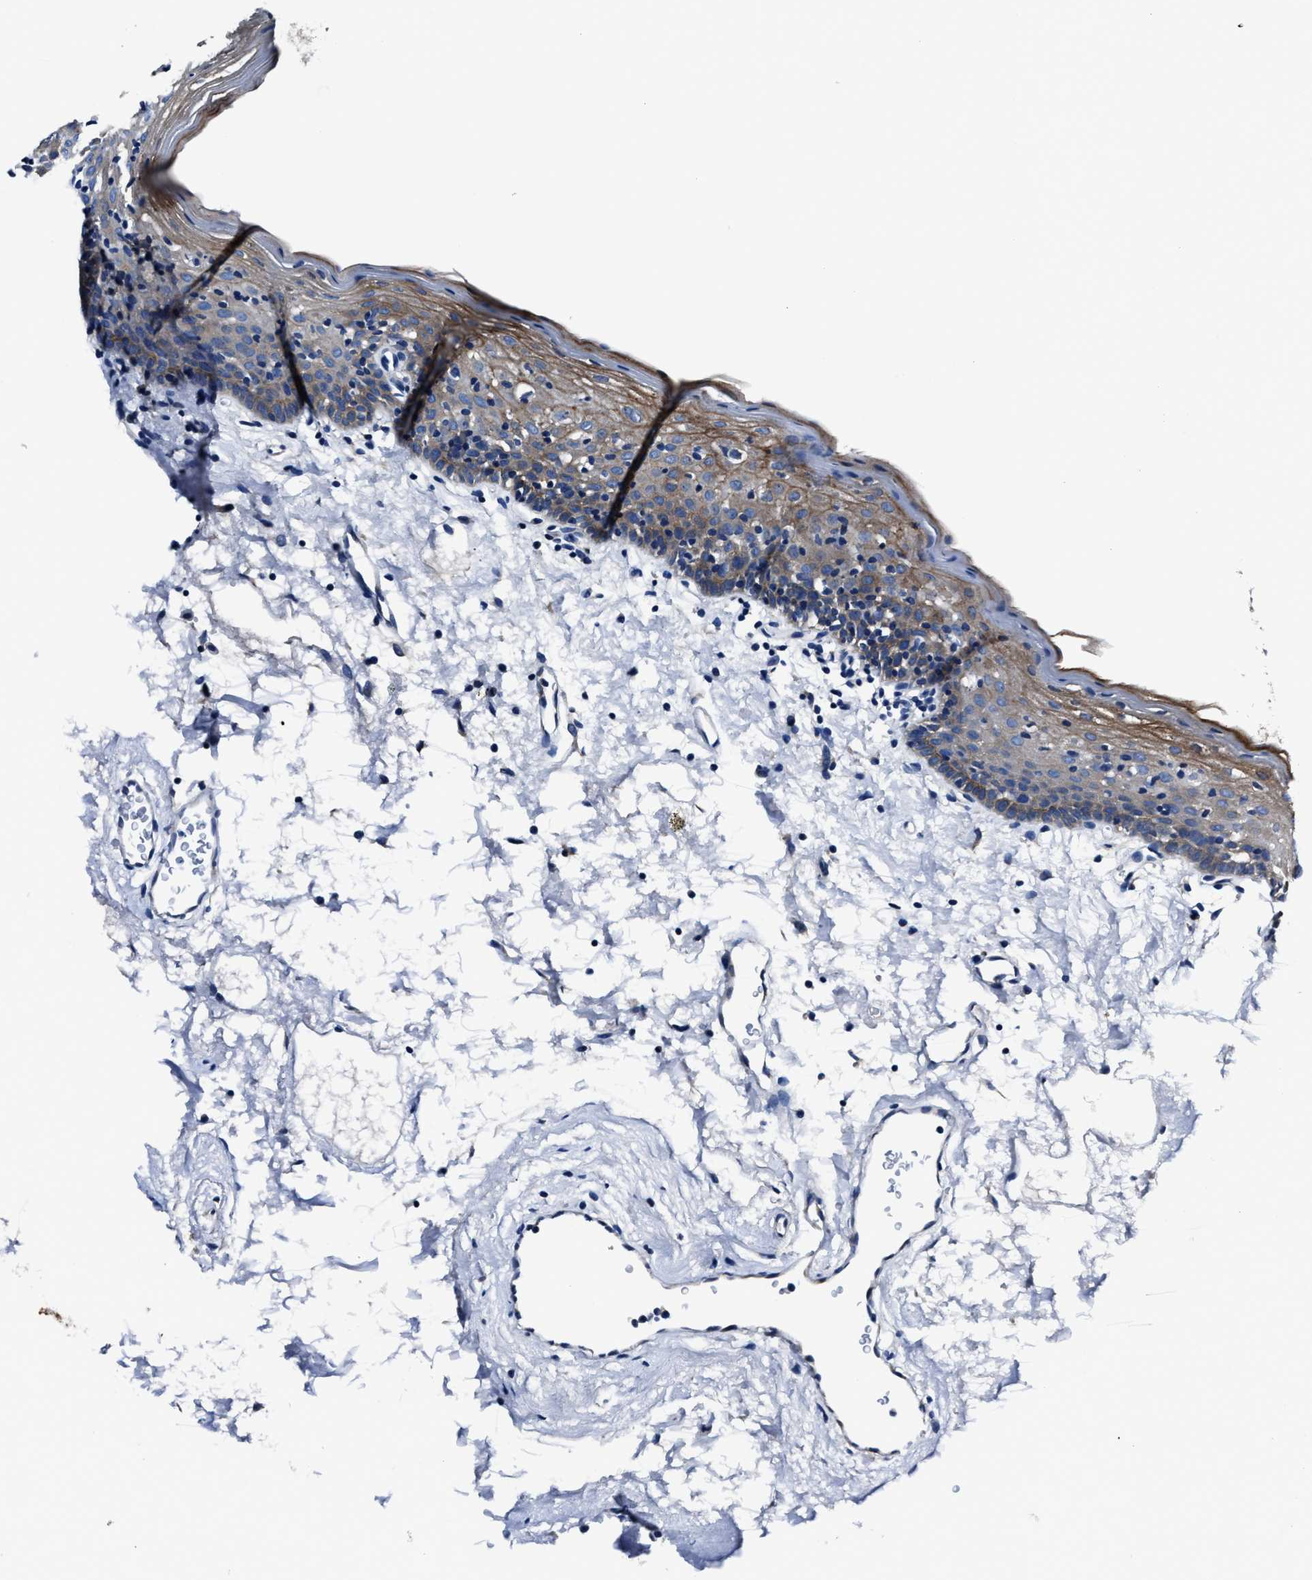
{"staining": {"intensity": "strong", "quantity": "<25%", "location": "cytoplasmic/membranous"}, "tissue": "oral mucosa", "cell_type": "Squamous epithelial cells", "image_type": "normal", "snomed": [{"axis": "morphology", "description": "Normal tissue, NOS"}, {"axis": "topography", "description": "Oral tissue"}], "caption": "Oral mucosa stained with DAB (3,3'-diaminobenzidine) immunohistochemistry (IHC) exhibits medium levels of strong cytoplasmic/membranous staining in about <25% of squamous epithelial cells.", "gene": "LMO7", "patient": {"sex": "male", "age": 66}}